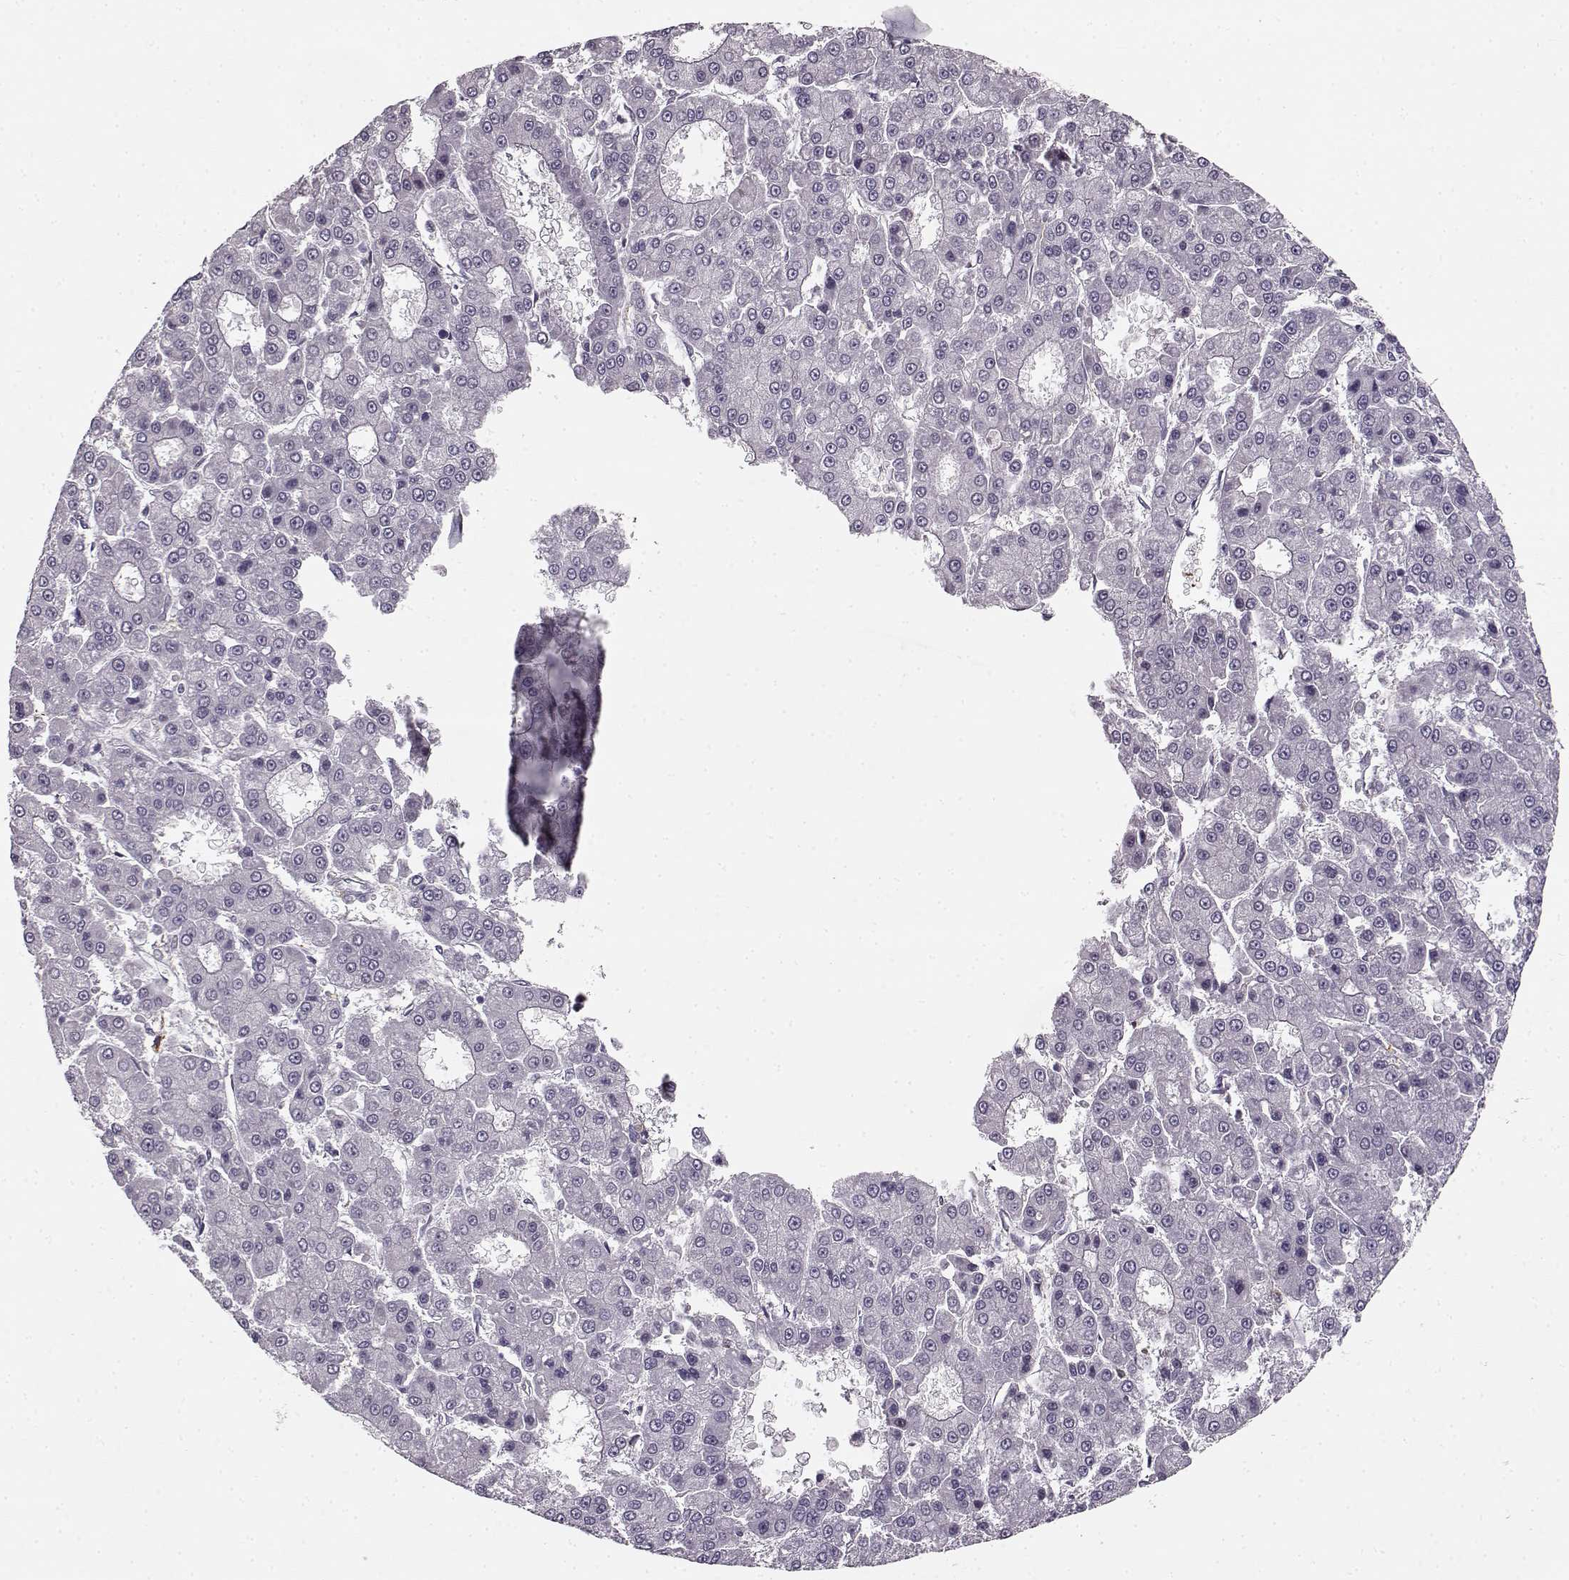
{"staining": {"intensity": "negative", "quantity": "none", "location": "none"}, "tissue": "liver cancer", "cell_type": "Tumor cells", "image_type": "cancer", "snomed": [{"axis": "morphology", "description": "Carcinoma, Hepatocellular, NOS"}, {"axis": "topography", "description": "Liver"}], "caption": "An immunohistochemistry (IHC) histopathology image of liver cancer (hepatocellular carcinoma) is shown. There is no staining in tumor cells of liver cancer (hepatocellular carcinoma). Brightfield microscopy of immunohistochemistry stained with DAB (3,3'-diaminobenzidine) (brown) and hematoxylin (blue), captured at high magnification.", "gene": "MFSD1", "patient": {"sex": "male", "age": 70}}